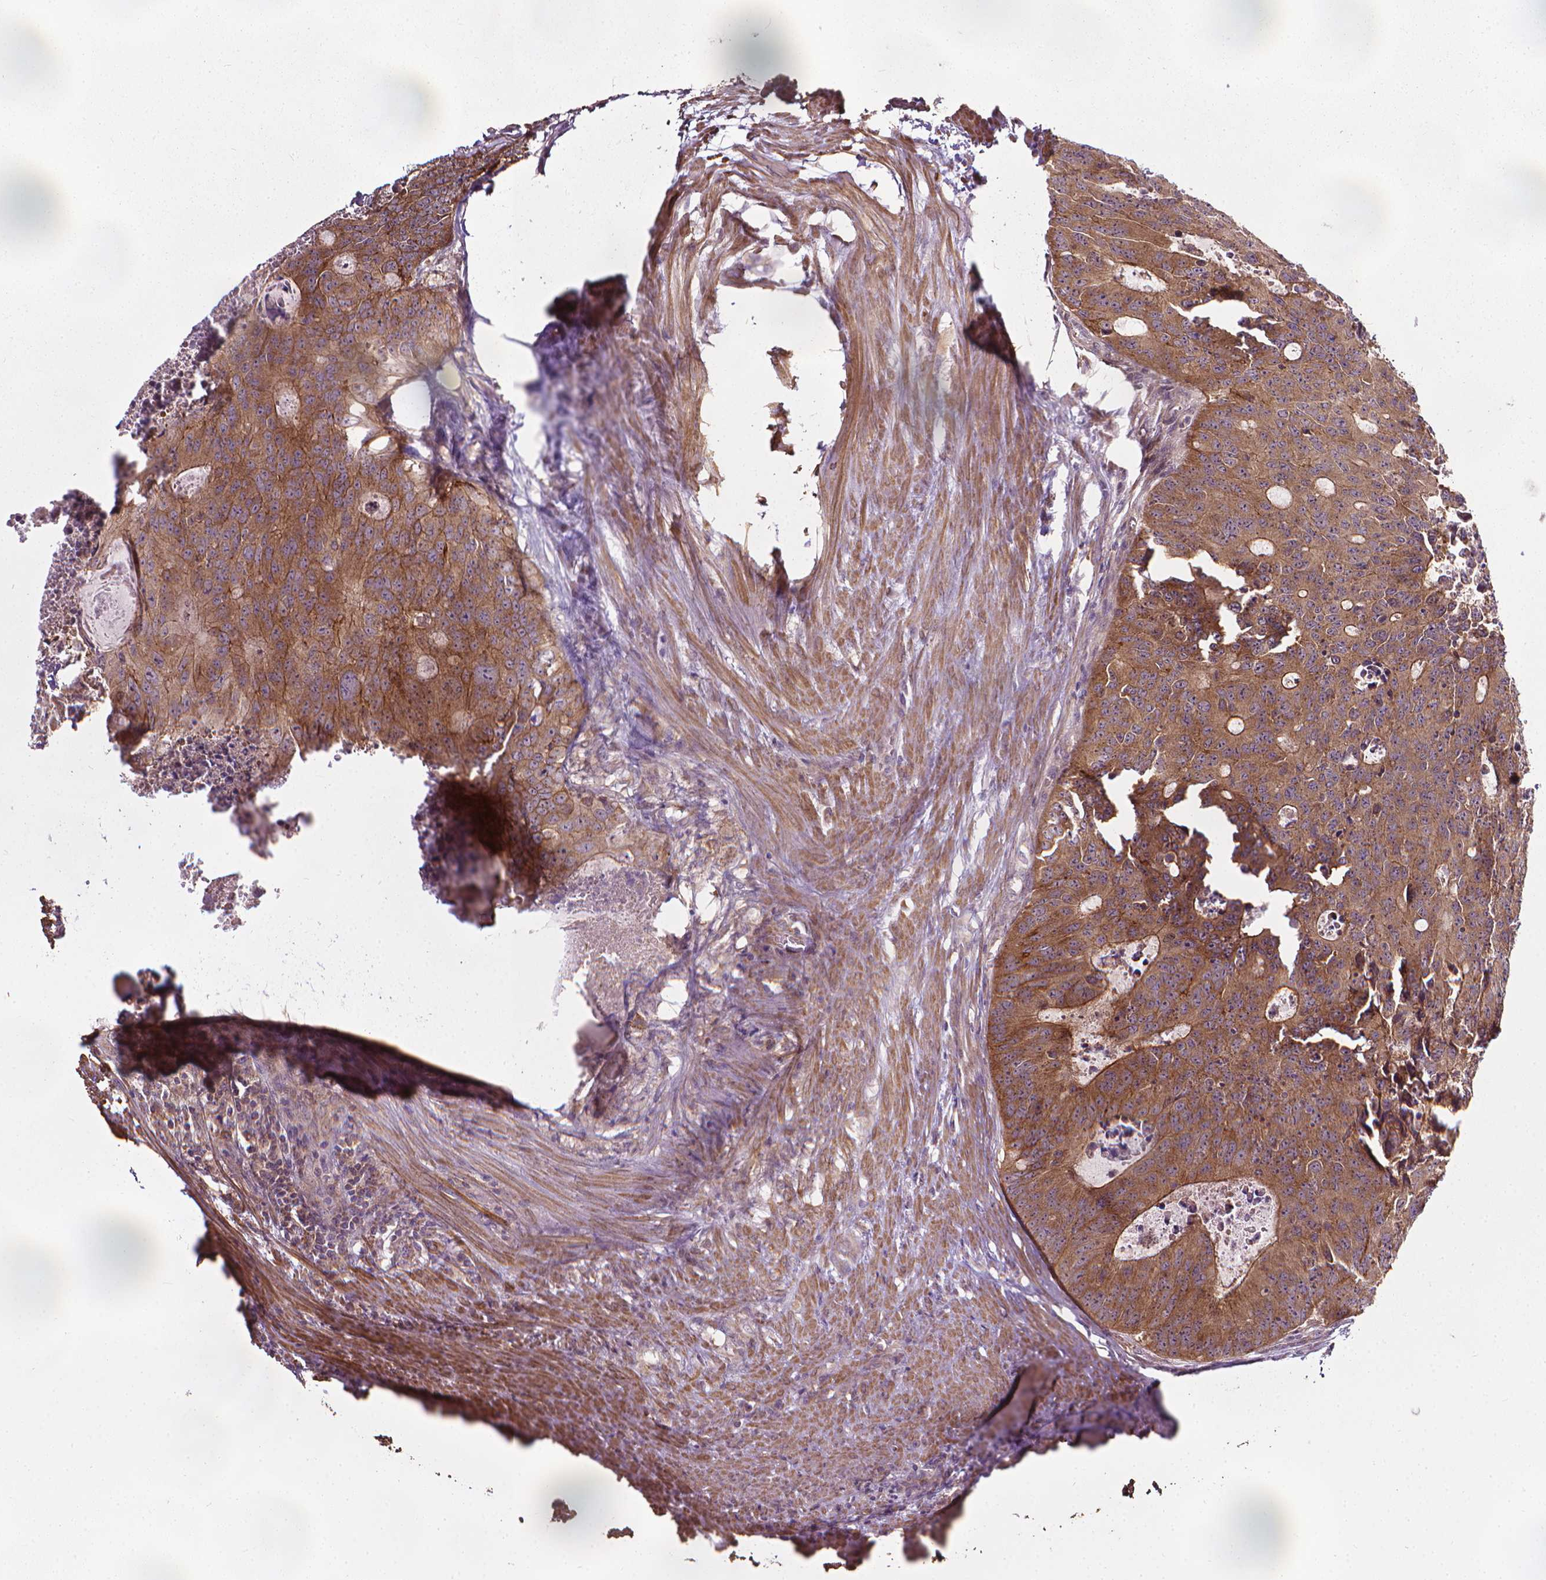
{"staining": {"intensity": "moderate", "quantity": ">75%", "location": "cytoplasmic/membranous"}, "tissue": "colorectal cancer", "cell_type": "Tumor cells", "image_type": "cancer", "snomed": [{"axis": "morphology", "description": "Adenocarcinoma, NOS"}, {"axis": "topography", "description": "Colon"}], "caption": "Immunohistochemical staining of human colorectal cancer (adenocarcinoma) displays moderate cytoplasmic/membranous protein expression in approximately >75% of tumor cells. (Stains: DAB in brown, nuclei in blue, Microscopy: brightfield microscopy at high magnification).", "gene": "PRAG1", "patient": {"sex": "male", "age": 67}}